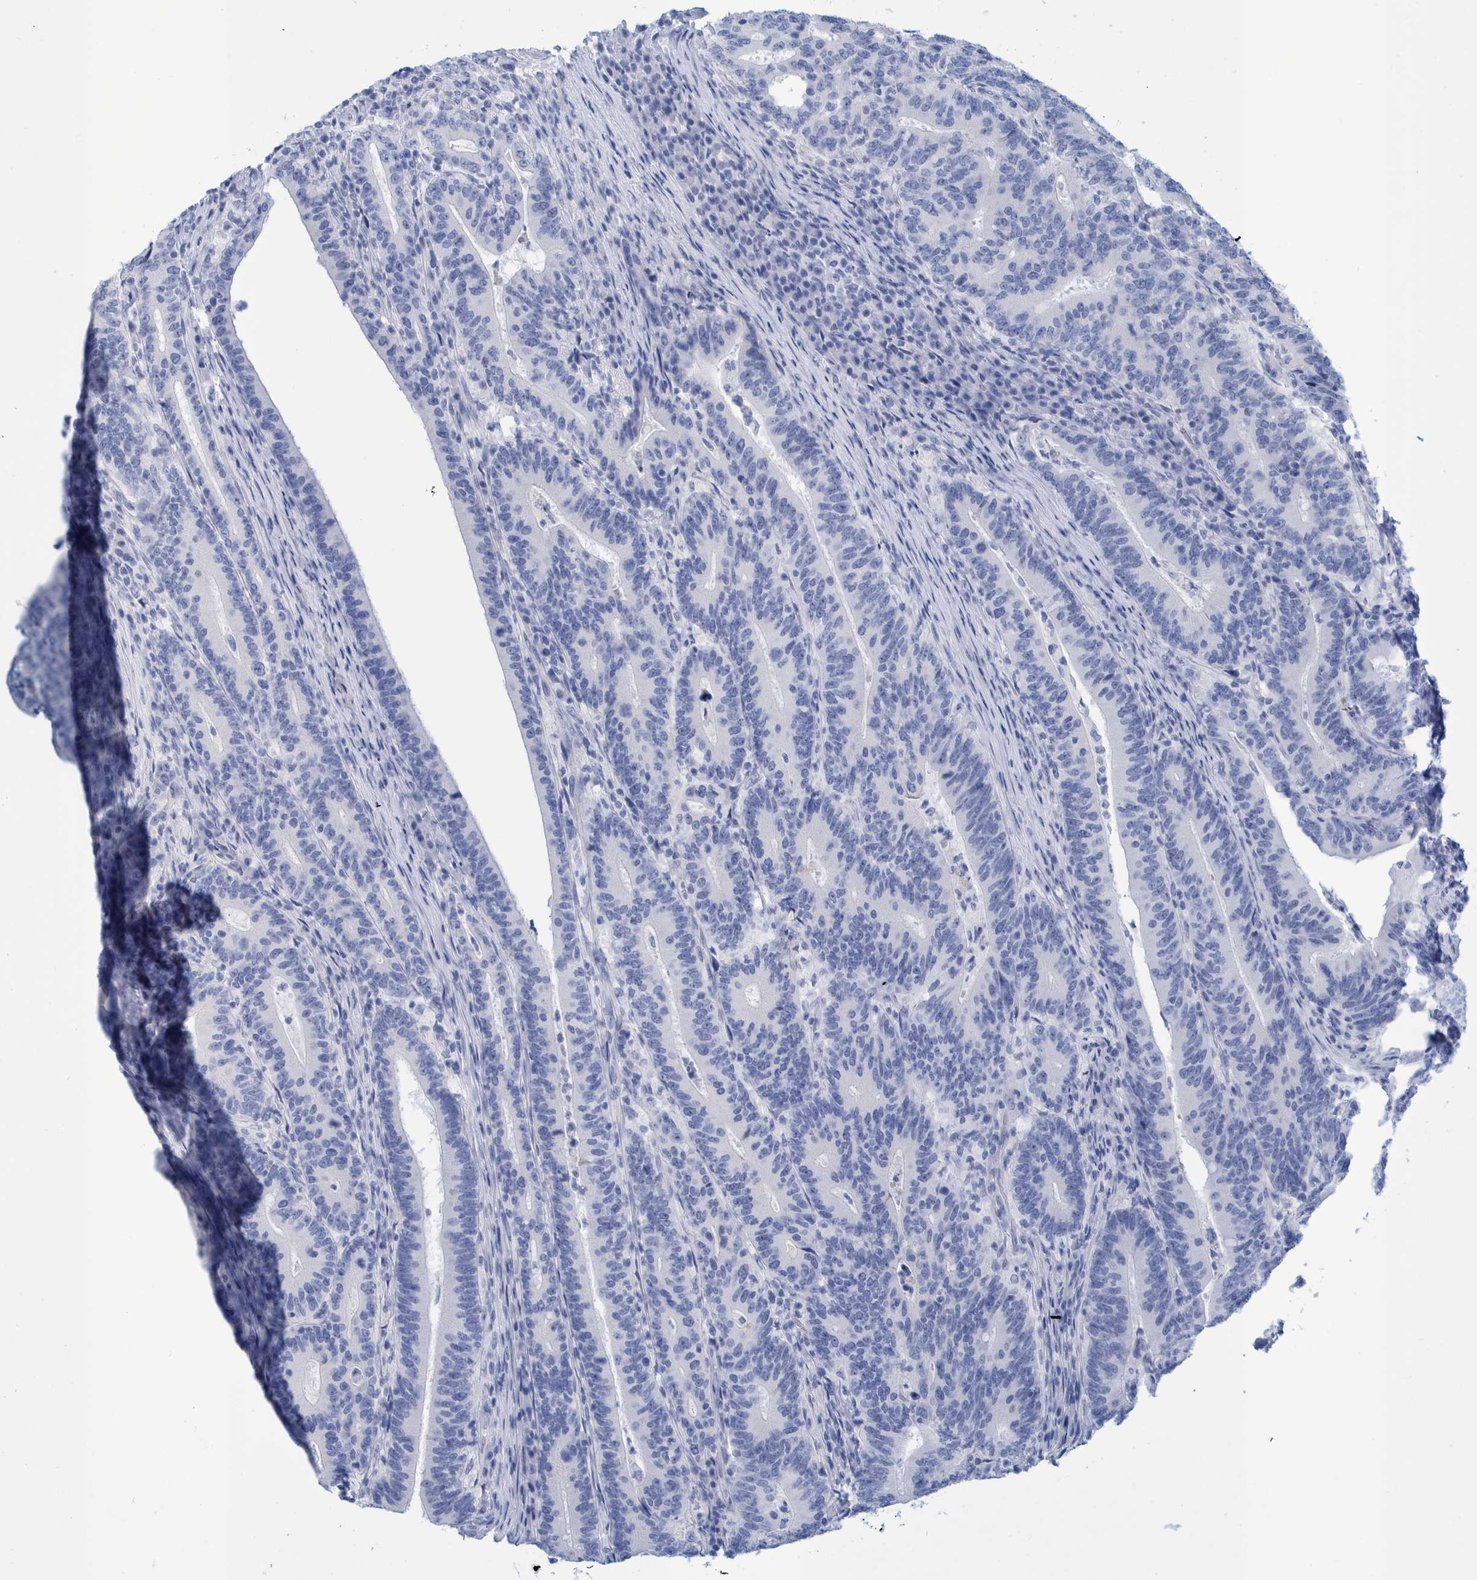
{"staining": {"intensity": "negative", "quantity": "none", "location": "none"}, "tissue": "colorectal cancer", "cell_type": "Tumor cells", "image_type": "cancer", "snomed": [{"axis": "morphology", "description": "Adenocarcinoma, NOS"}, {"axis": "topography", "description": "Colon"}], "caption": "Micrograph shows no significant protein positivity in tumor cells of colorectal adenocarcinoma.", "gene": "PERP", "patient": {"sex": "female", "age": 66}}